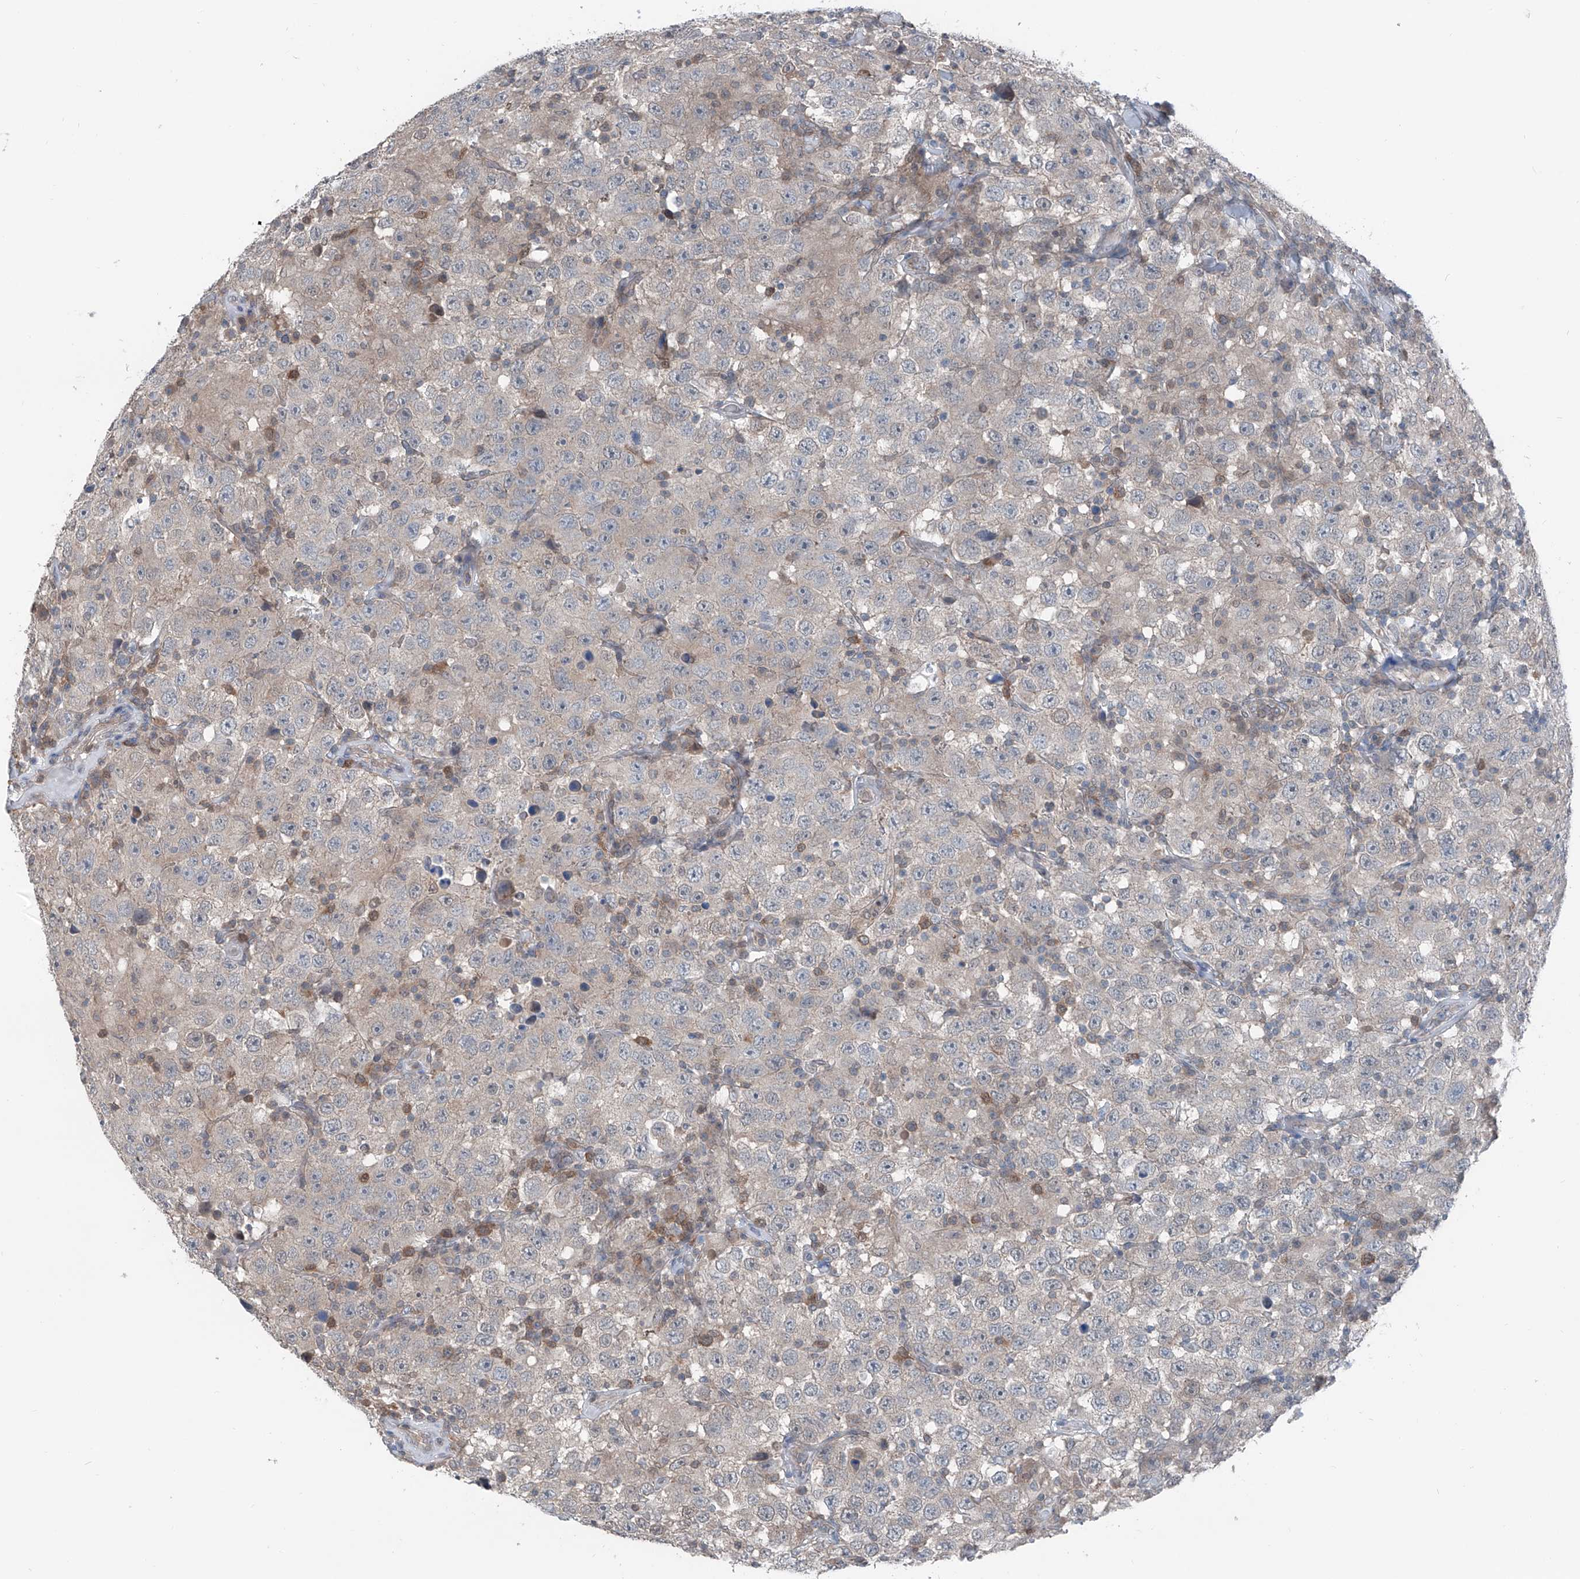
{"staining": {"intensity": "weak", "quantity": "<25%", "location": "cytoplasmic/membranous"}, "tissue": "testis cancer", "cell_type": "Tumor cells", "image_type": "cancer", "snomed": [{"axis": "morphology", "description": "Seminoma, NOS"}, {"axis": "topography", "description": "Testis"}], "caption": "IHC micrograph of seminoma (testis) stained for a protein (brown), which reveals no expression in tumor cells.", "gene": "HSPB11", "patient": {"sex": "male", "age": 41}}